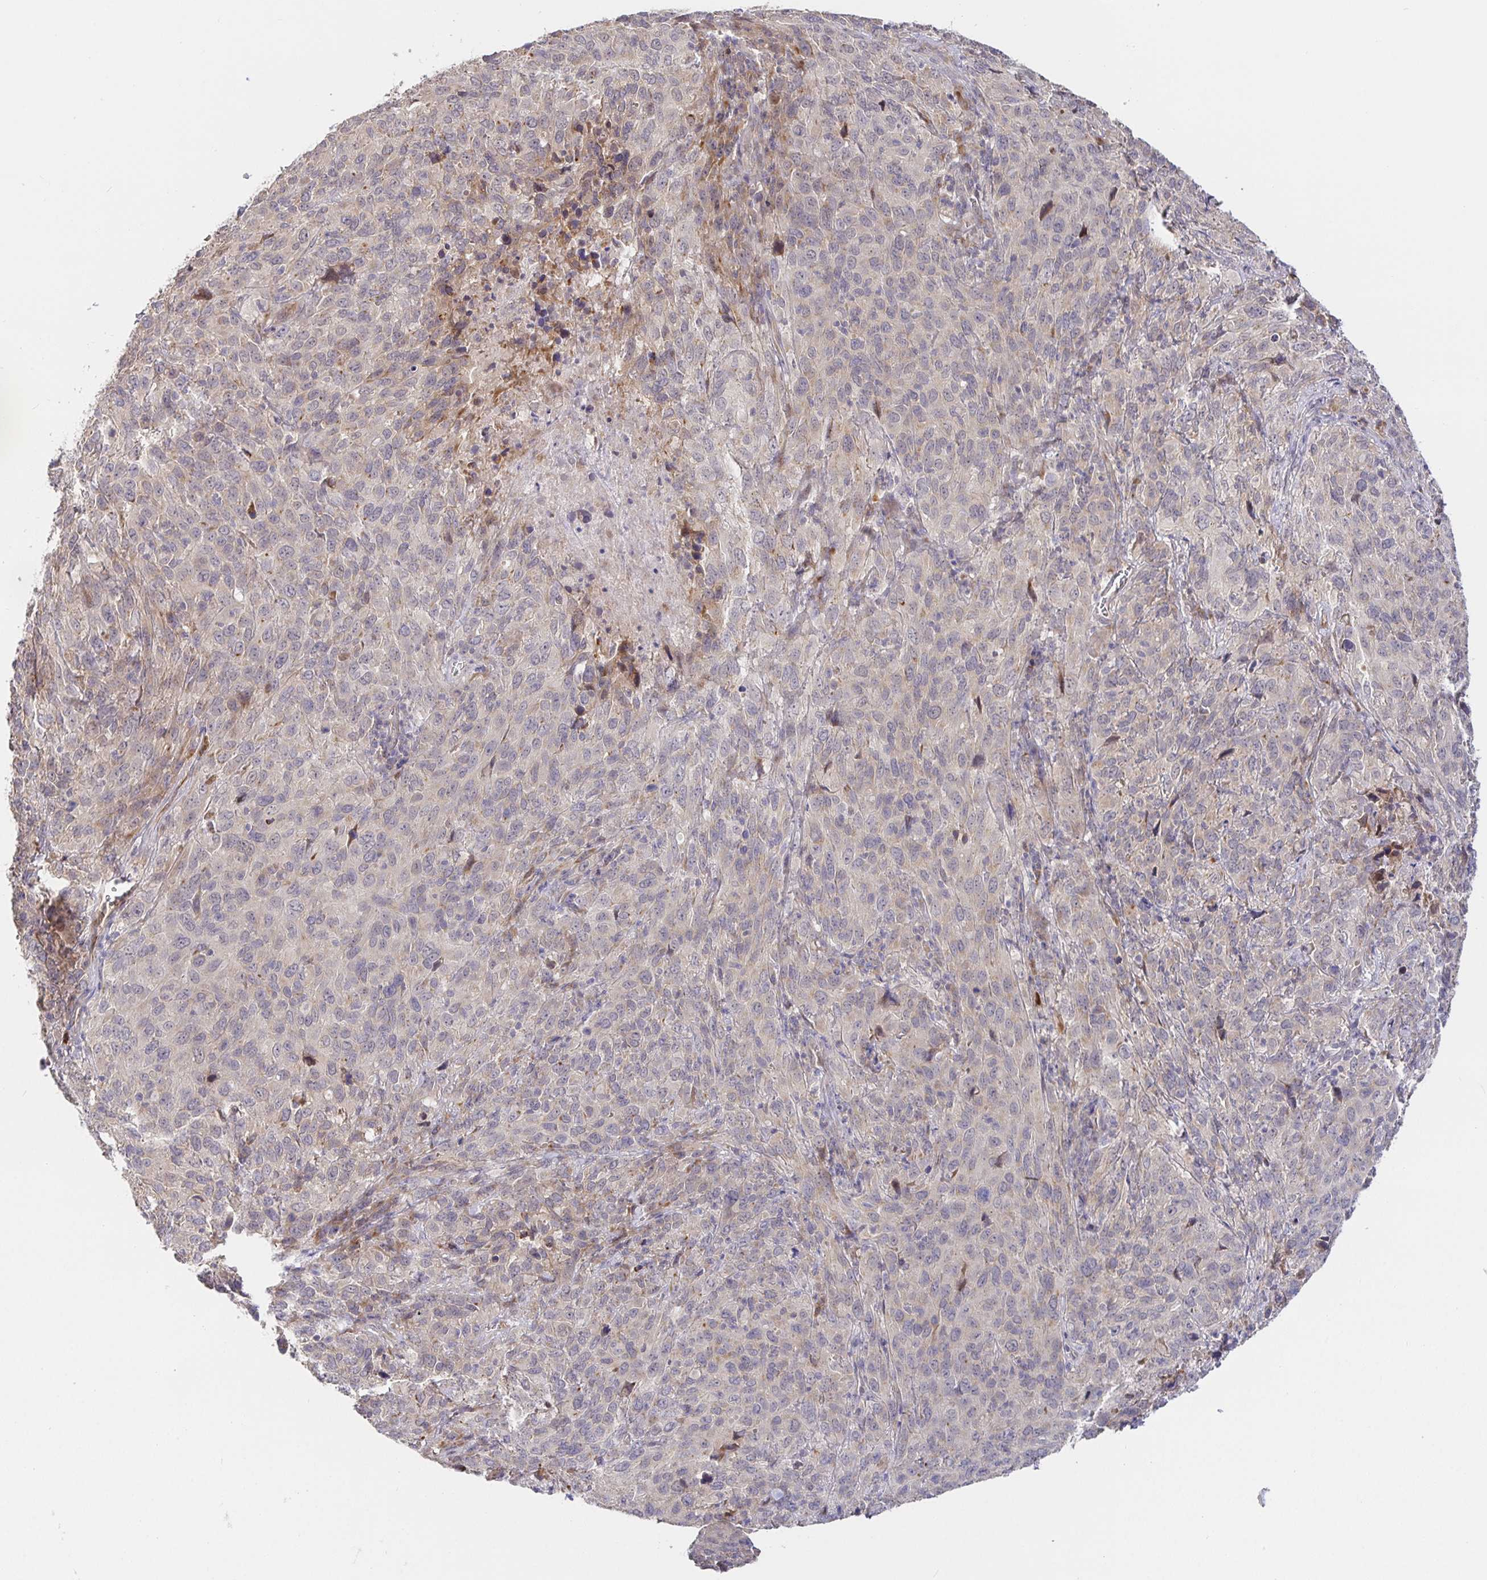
{"staining": {"intensity": "negative", "quantity": "none", "location": "none"}, "tissue": "cervical cancer", "cell_type": "Tumor cells", "image_type": "cancer", "snomed": [{"axis": "morphology", "description": "Squamous cell carcinoma, NOS"}, {"axis": "topography", "description": "Cervix"}], "caption": "Photomicrograph shows no significant protein expression in tumor cells of cervical cancer (squamous cell carcinoma). (DAB (3,3'-diaminobenzidine) immunohistochemistry (IHC) visualized using brightfield microscopy, high magnification).", "gene": "ZDHHC11", "patient": {"sex": "female", "age": 51}}